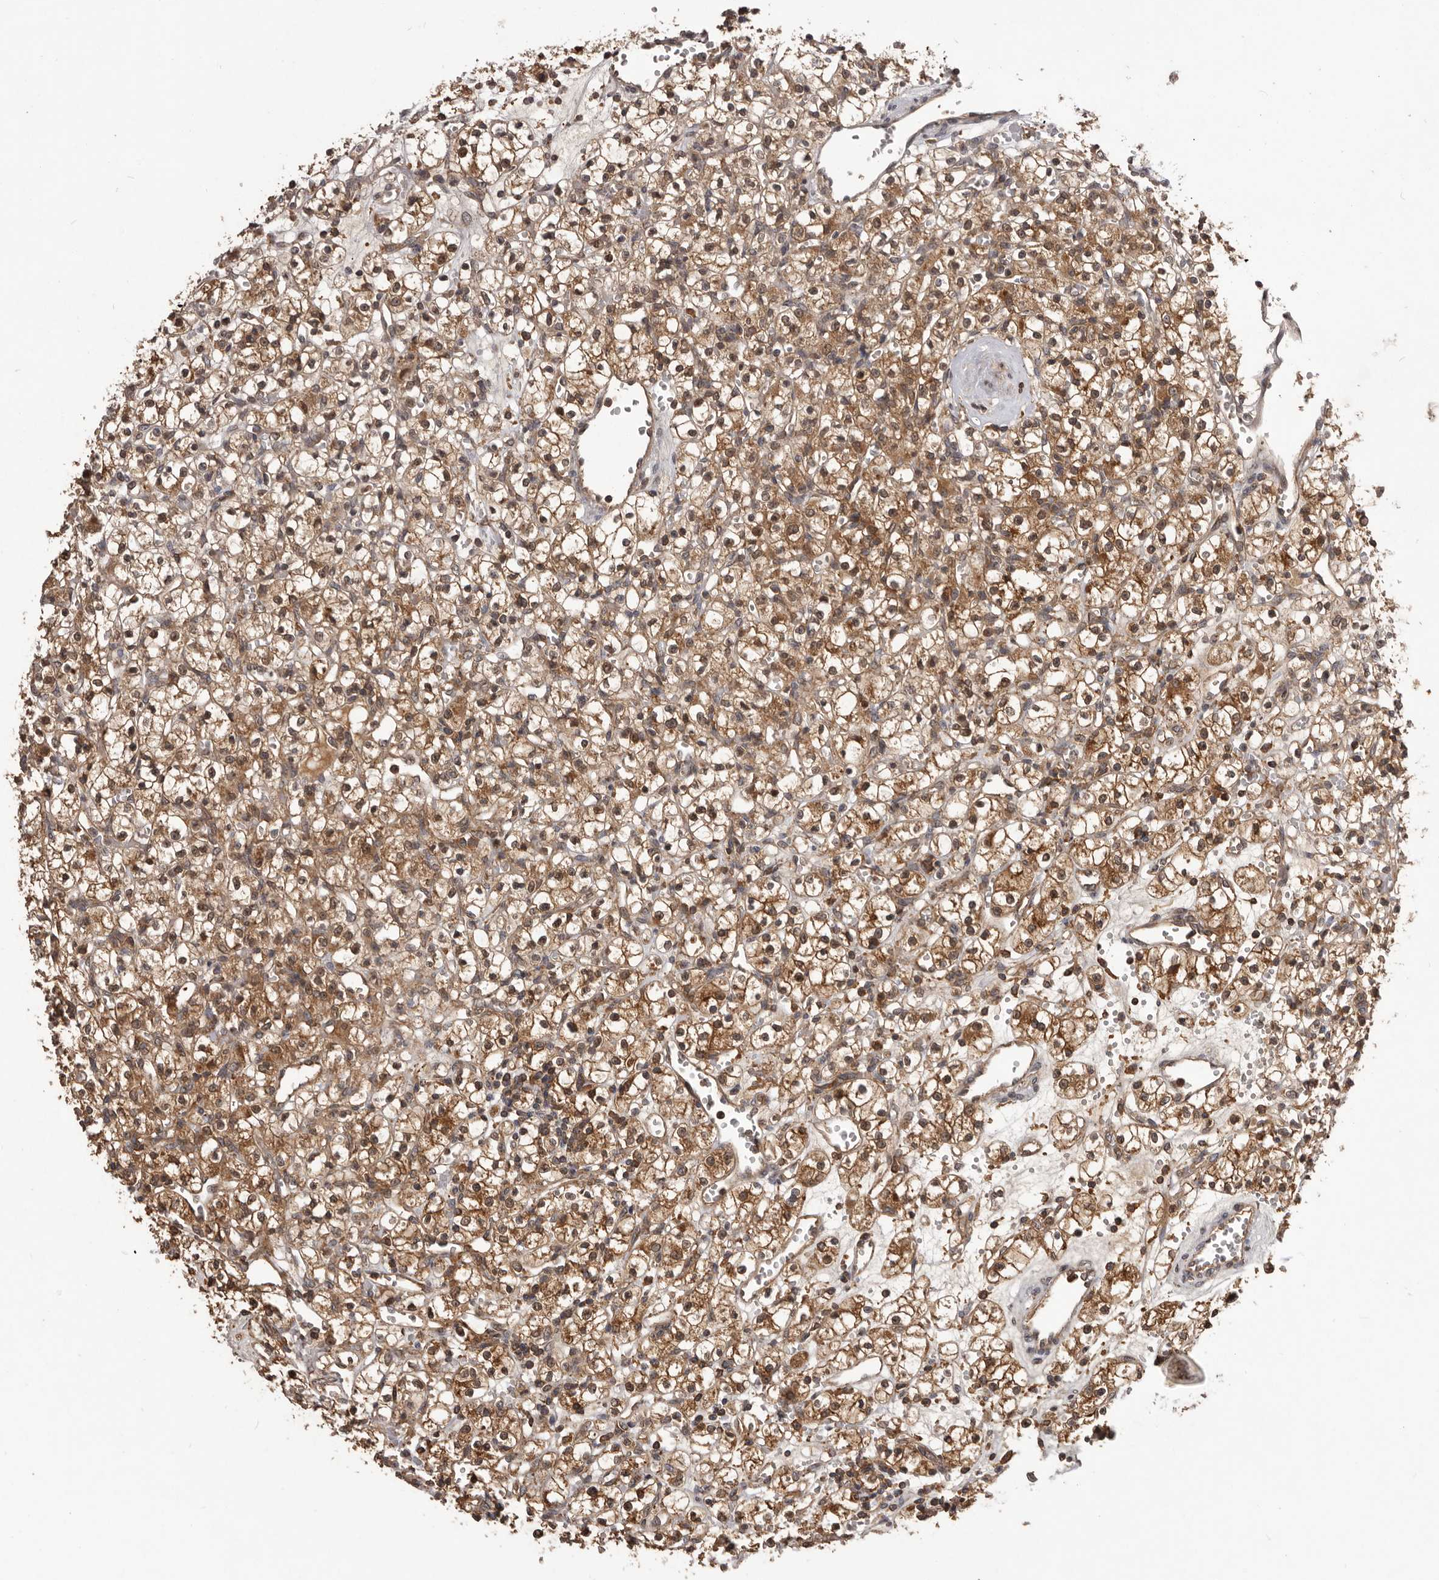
{"staining": {"intensity": "moderate", "quantity": ">75%", "location": "cytoplasmic/membranous"}, "tissue": "renal cancer", "cell_type": "Tumor cells", "image_type": "cancer", "snomed": [{"axis": "morphology", "description": "Adenocarcinoma, NOS"}, {"axis": "topography", "description": "Kidney"}], "caption": "Adenocarcinoma (renal) stained with a brown dye exhibits moderate cytoplasmic/membranous positive staining in approximately >75% of tumor cells.", "gene": "SLC22A3", "patient": {"sex": "female", "age": 59}}